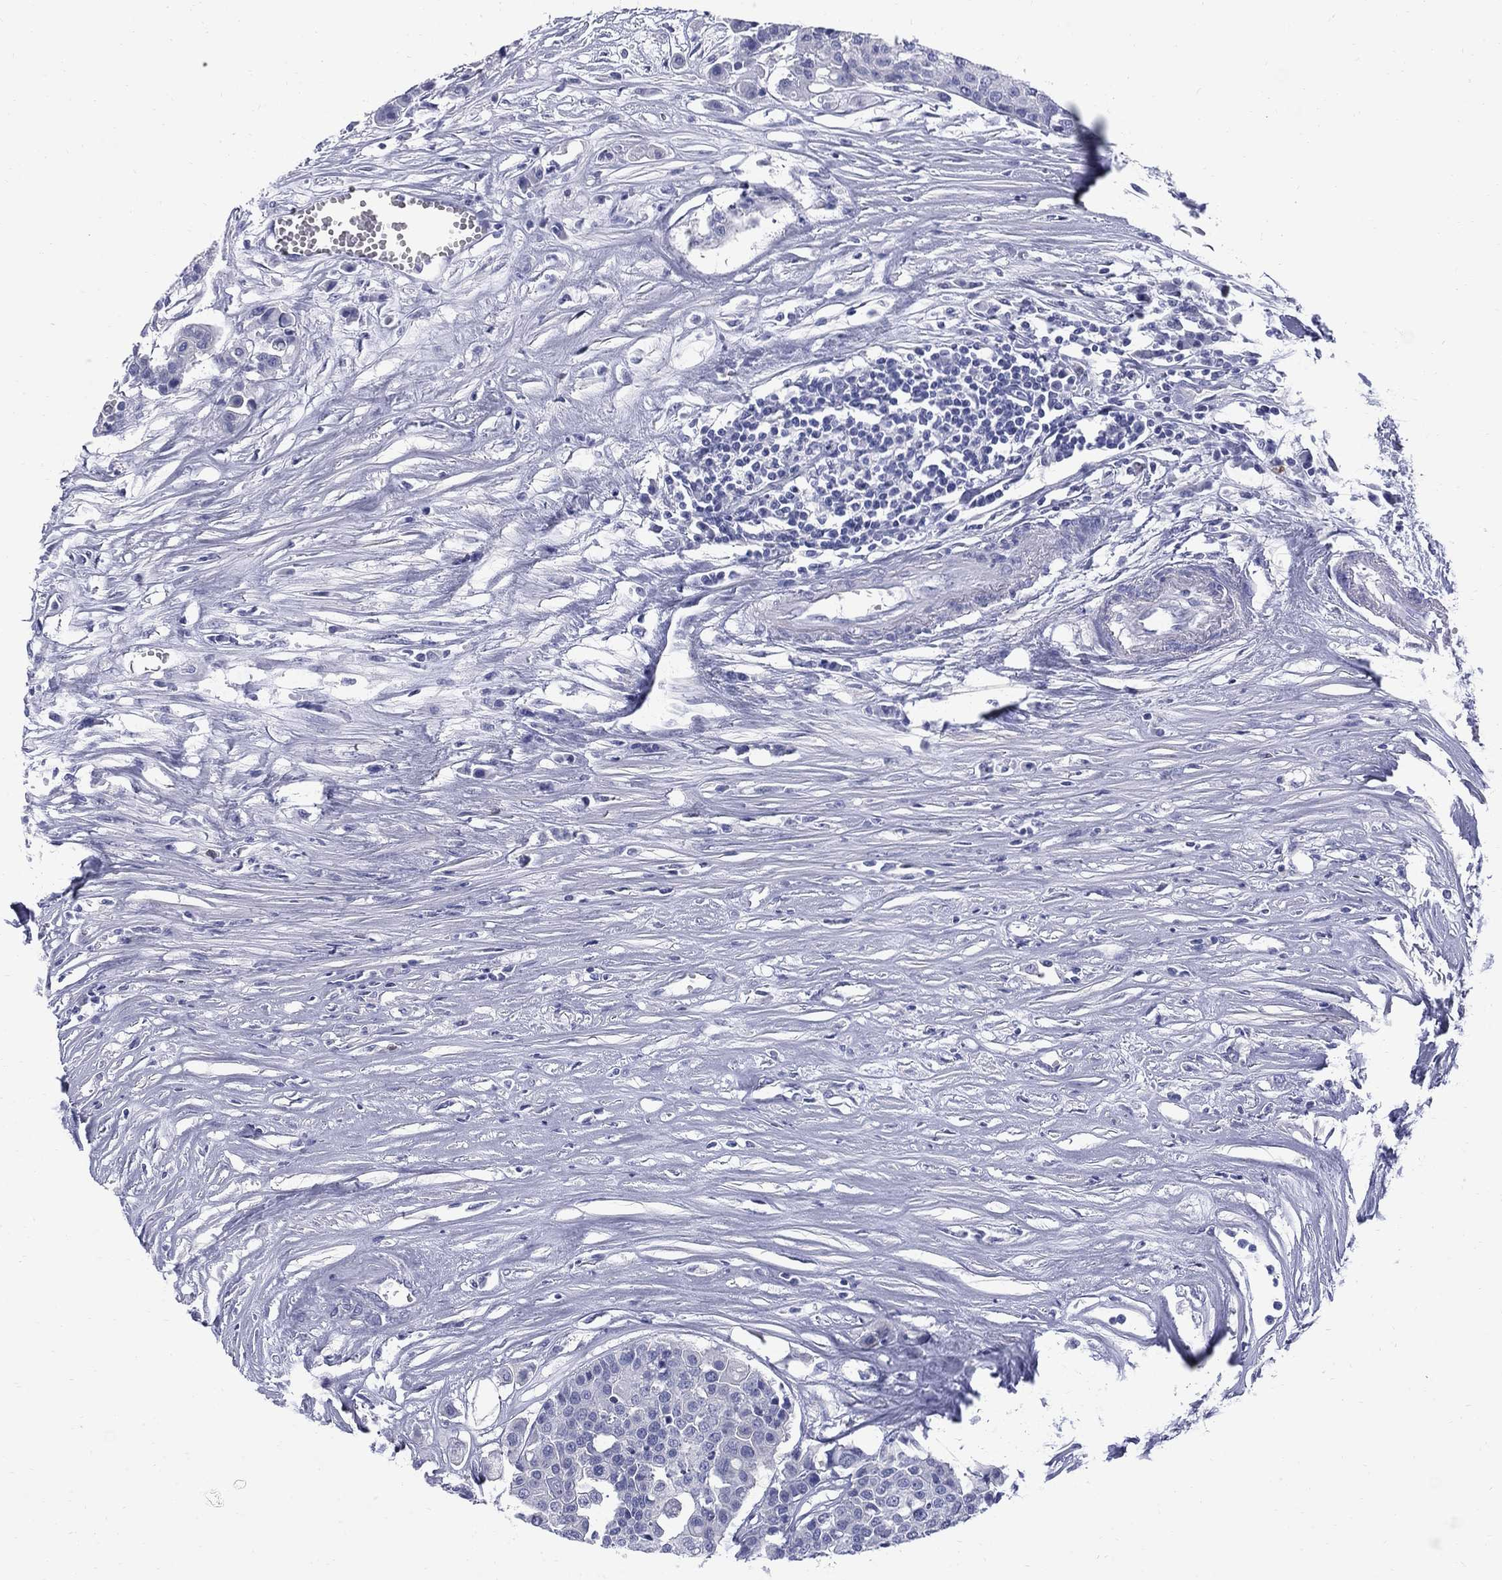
{"staining": {"intensity": "negative", "quantity": "none", "location": "none"}, "tissue": "carcinoid", "cell_type": "Tumor cells", "image_type": "cancer", "snomed": [{"axis": "morphology", "description": "Carcinoid, malignant, NOS"}, {"axis": "topography", "description": "Colon"}], "caption": "Immunohistochemistry of human carcinoid (malignant) displays no positivity in tumor cells.", "gene": "SERPINB2", "patient": {"sex": "male", "age": 81}}